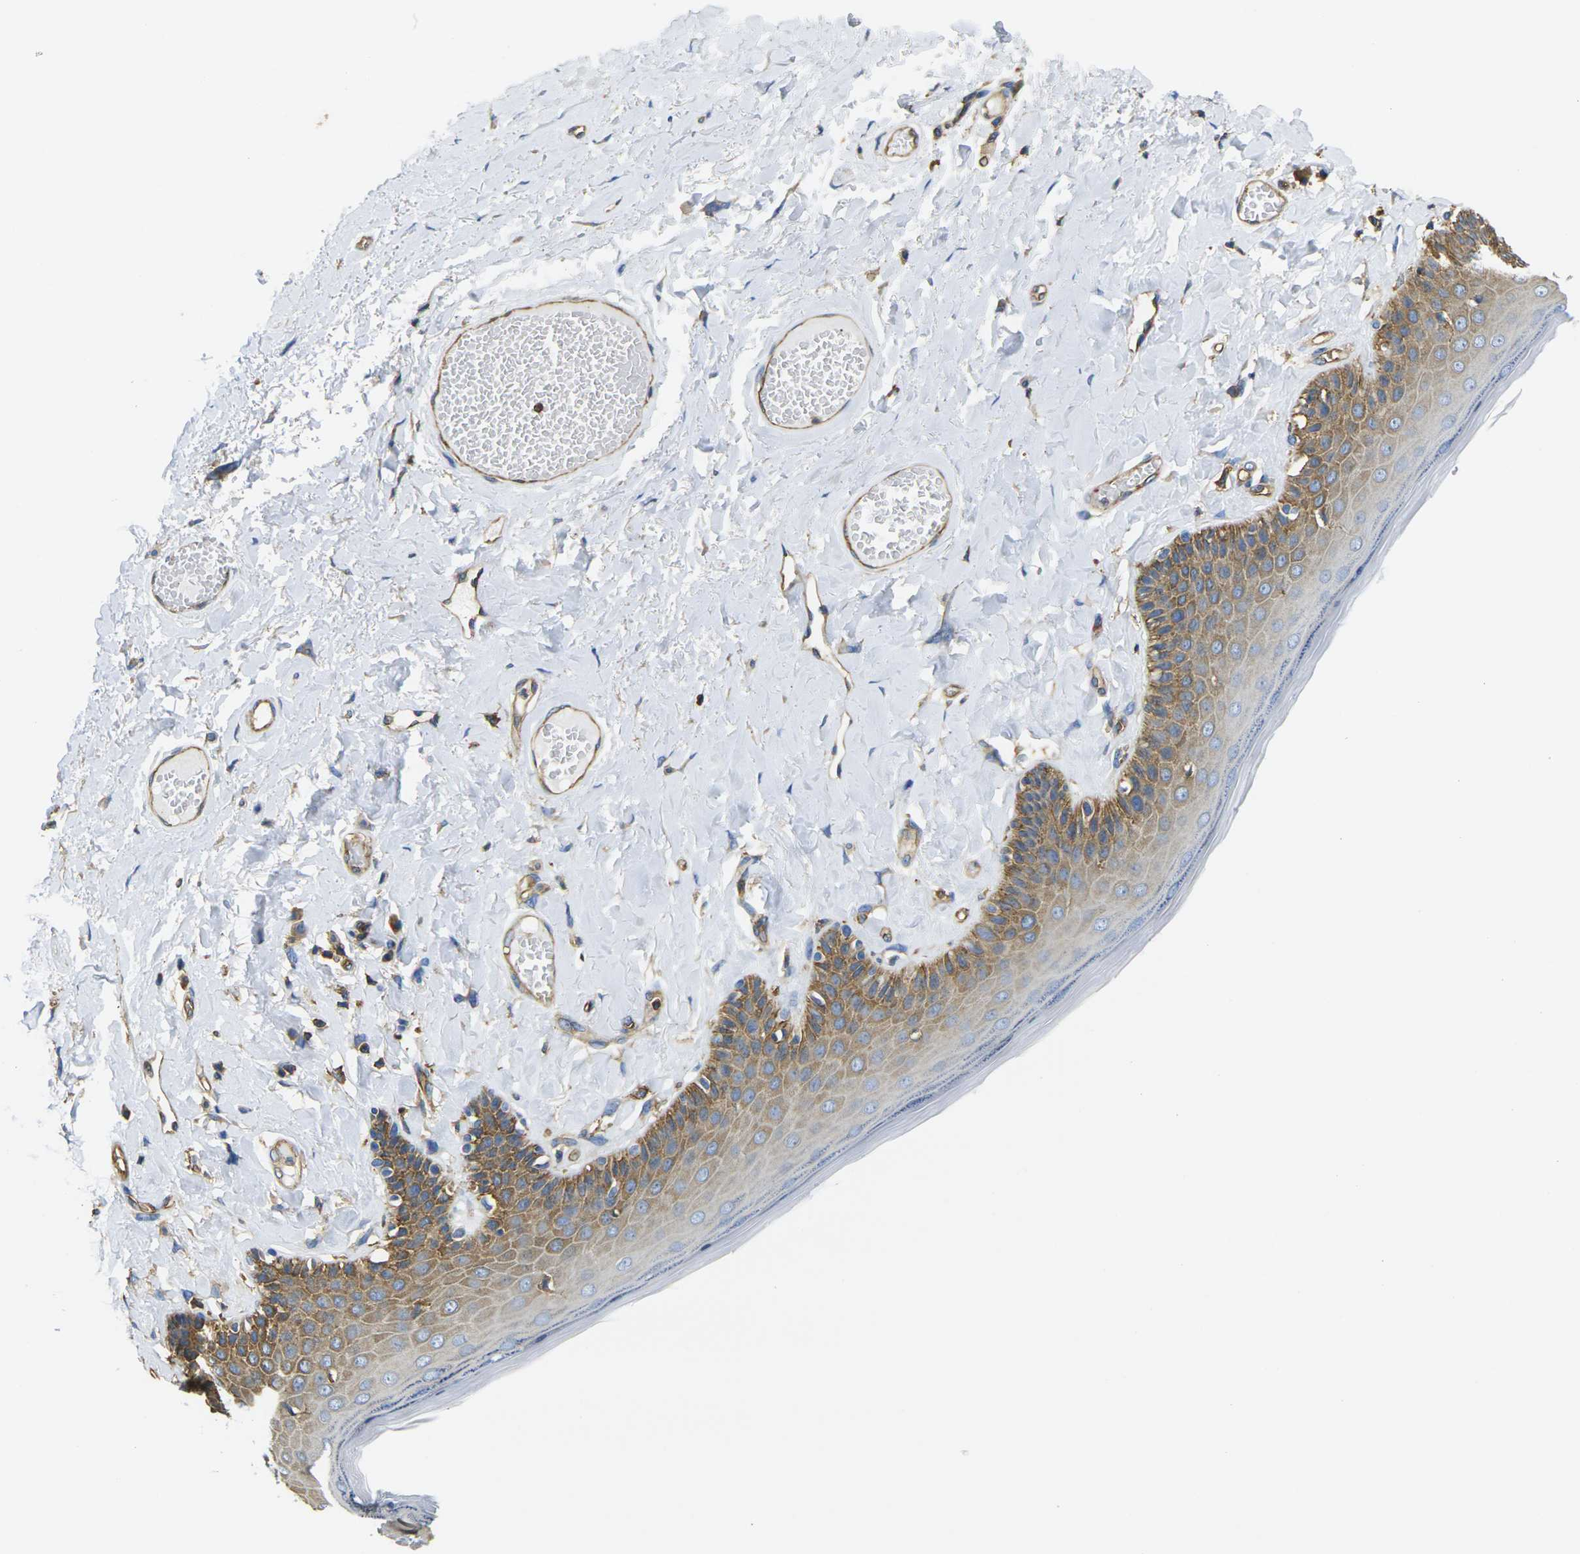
{"staining": {"intensity": "moderate", "quantity": "25%-75%", "location": "cytoplasmic/membranous"}, "tissue": "skin", "cell_type": "Epidermal cells", "image_type": "normal", "snomed": [{"axis": "morphology", "description": "Normal tissue, NOS"}, {"axis": "topography", "description": "Anal"}], "caption": "Benign skin was stained to show a protein in brown. There is medium levels of moderate cytoplasmic/membranous positivity in about 25%-75% of epidermal cells. The protein is stained brown, and the nuclei are stained in blue (DAB (3,3'-diaminobenzidine) IHC with brightfield microscopy, high magnification).", "gene": "FAM110D", "patient": {"sex": "male", "age": 69}}